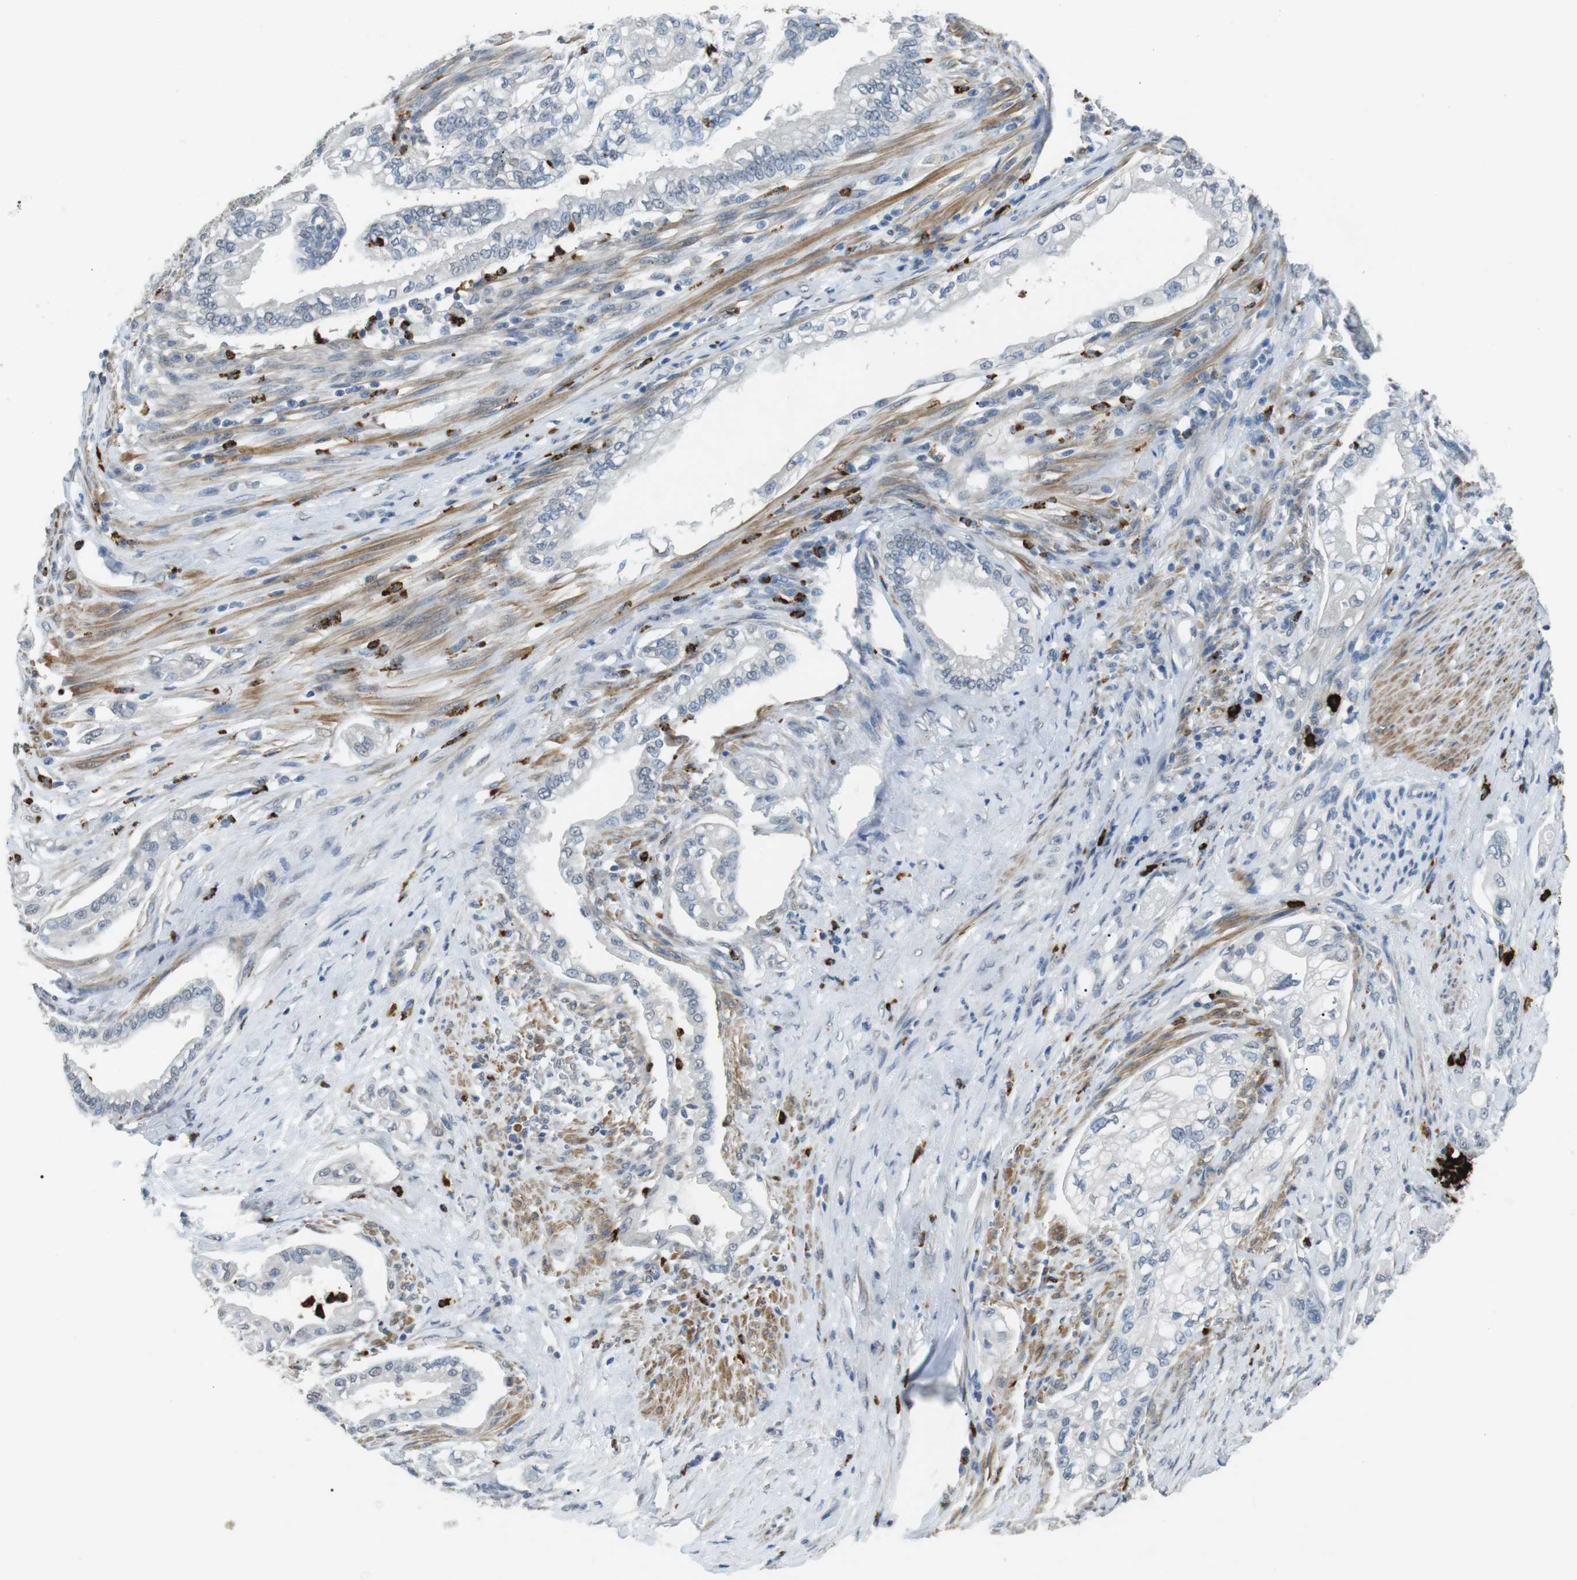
{"staining": {"intensity": "negative", "quantity": "none", "location": "none"}, "tissue": "pancreatic cancer", "cell_type": "Tumor cells", "image_type": "cancer", "snomed": [{"axis": "morphology", "description": "Normal tissue, NOS"}, {"axis": "topography", "description": "Pancreas"}], "caption": "The immunohistochemistry (IHC) photomicrograph has no significant positivity in tumor cells of pancreatic cancer tissue.", "gene": "GZMM", "patient": {"sex": "male", "age": 42}}